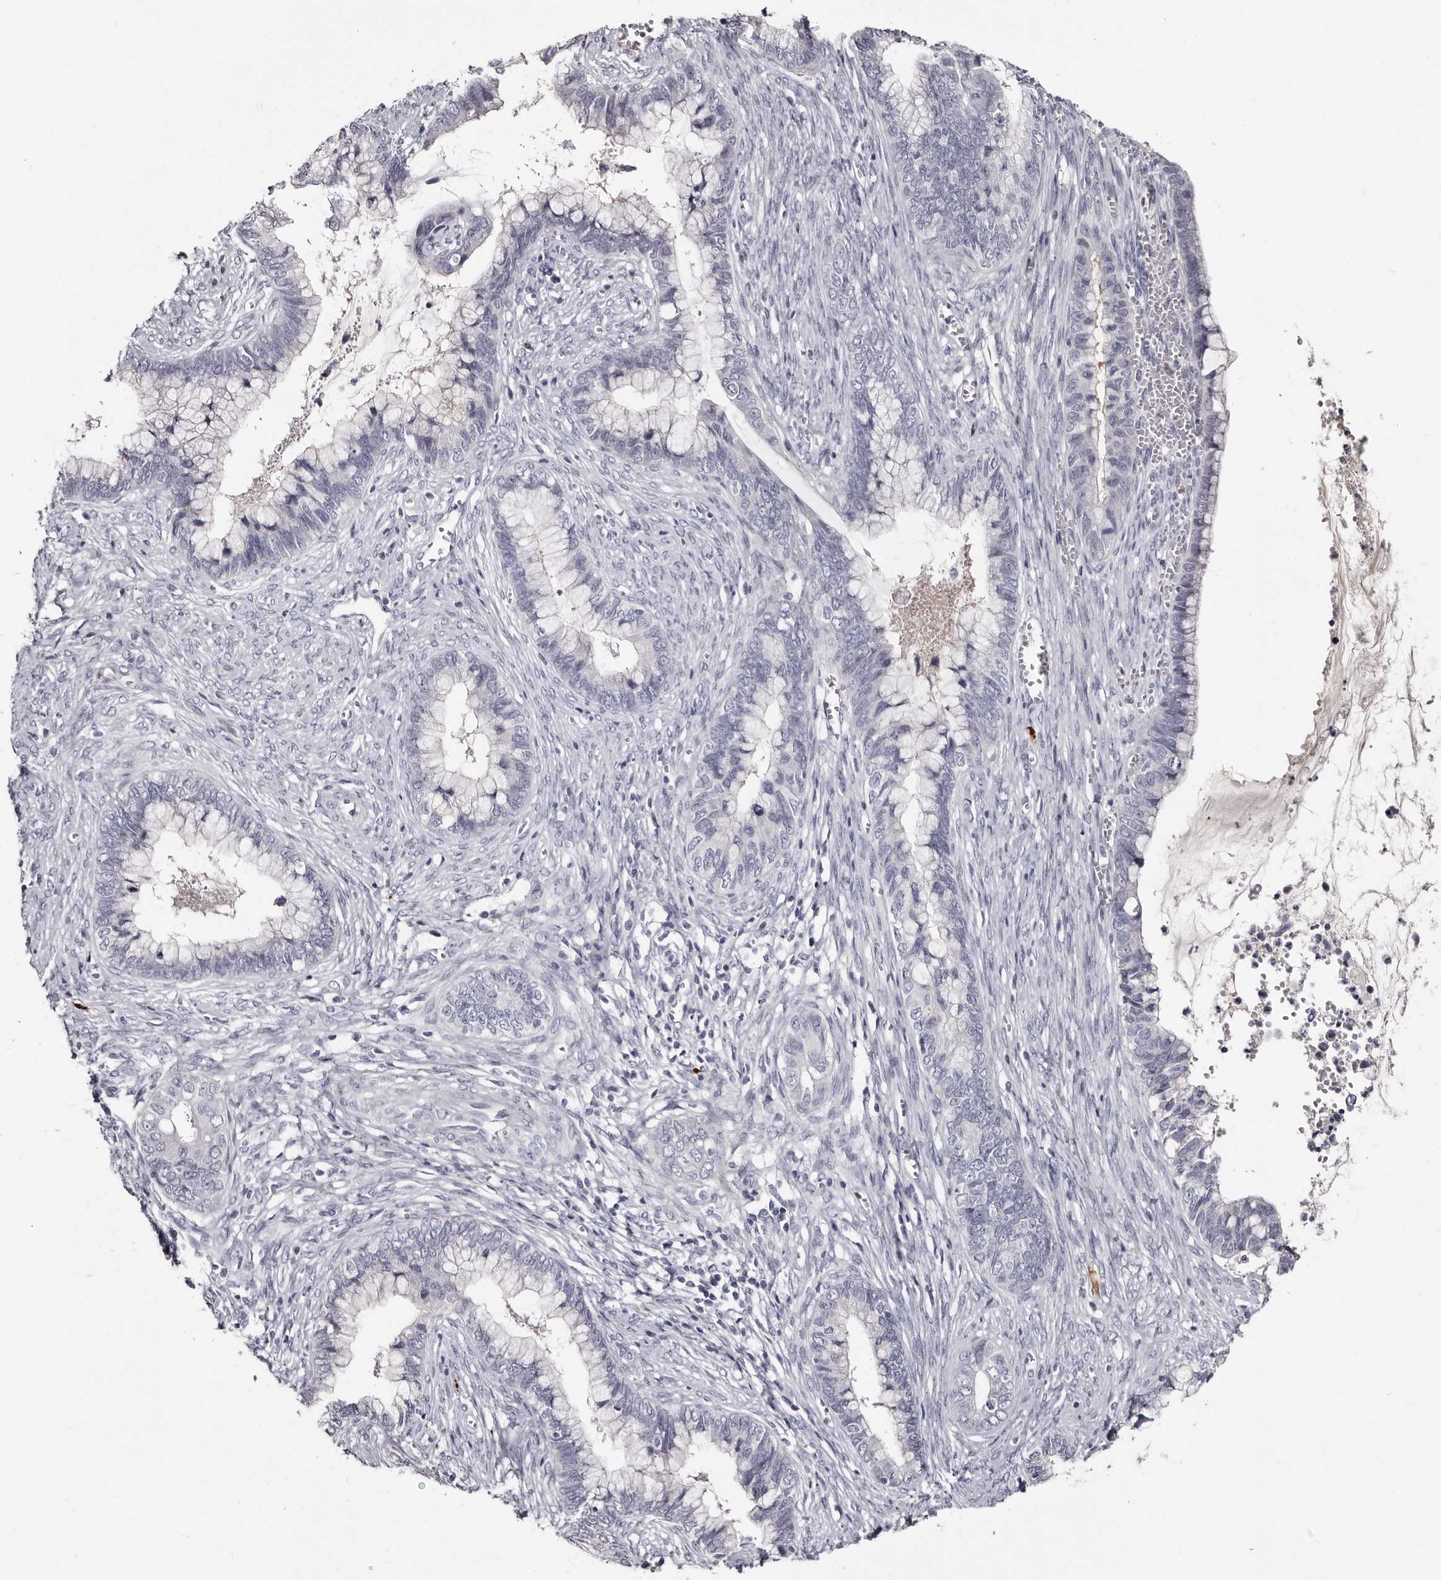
{"staining": {"intensity": "negative", "quantity": "none", "location": "none"}, "tissue": "cervical cancer", "cell_type": "Tumor cells", "image_type": "cancer", "snomed": [{"axis": "morphology", "description": "Adenocarcinoma, NOS"}, {"axis": "topography", "description": "Cervix"}], "caption": "Cervical adenocarcinoma was stained to show a protein in brown. There is no significant positivity in tumor cells.", "gene": "TBC1D22B", "patient": {"sex": "female", "age": 44}}